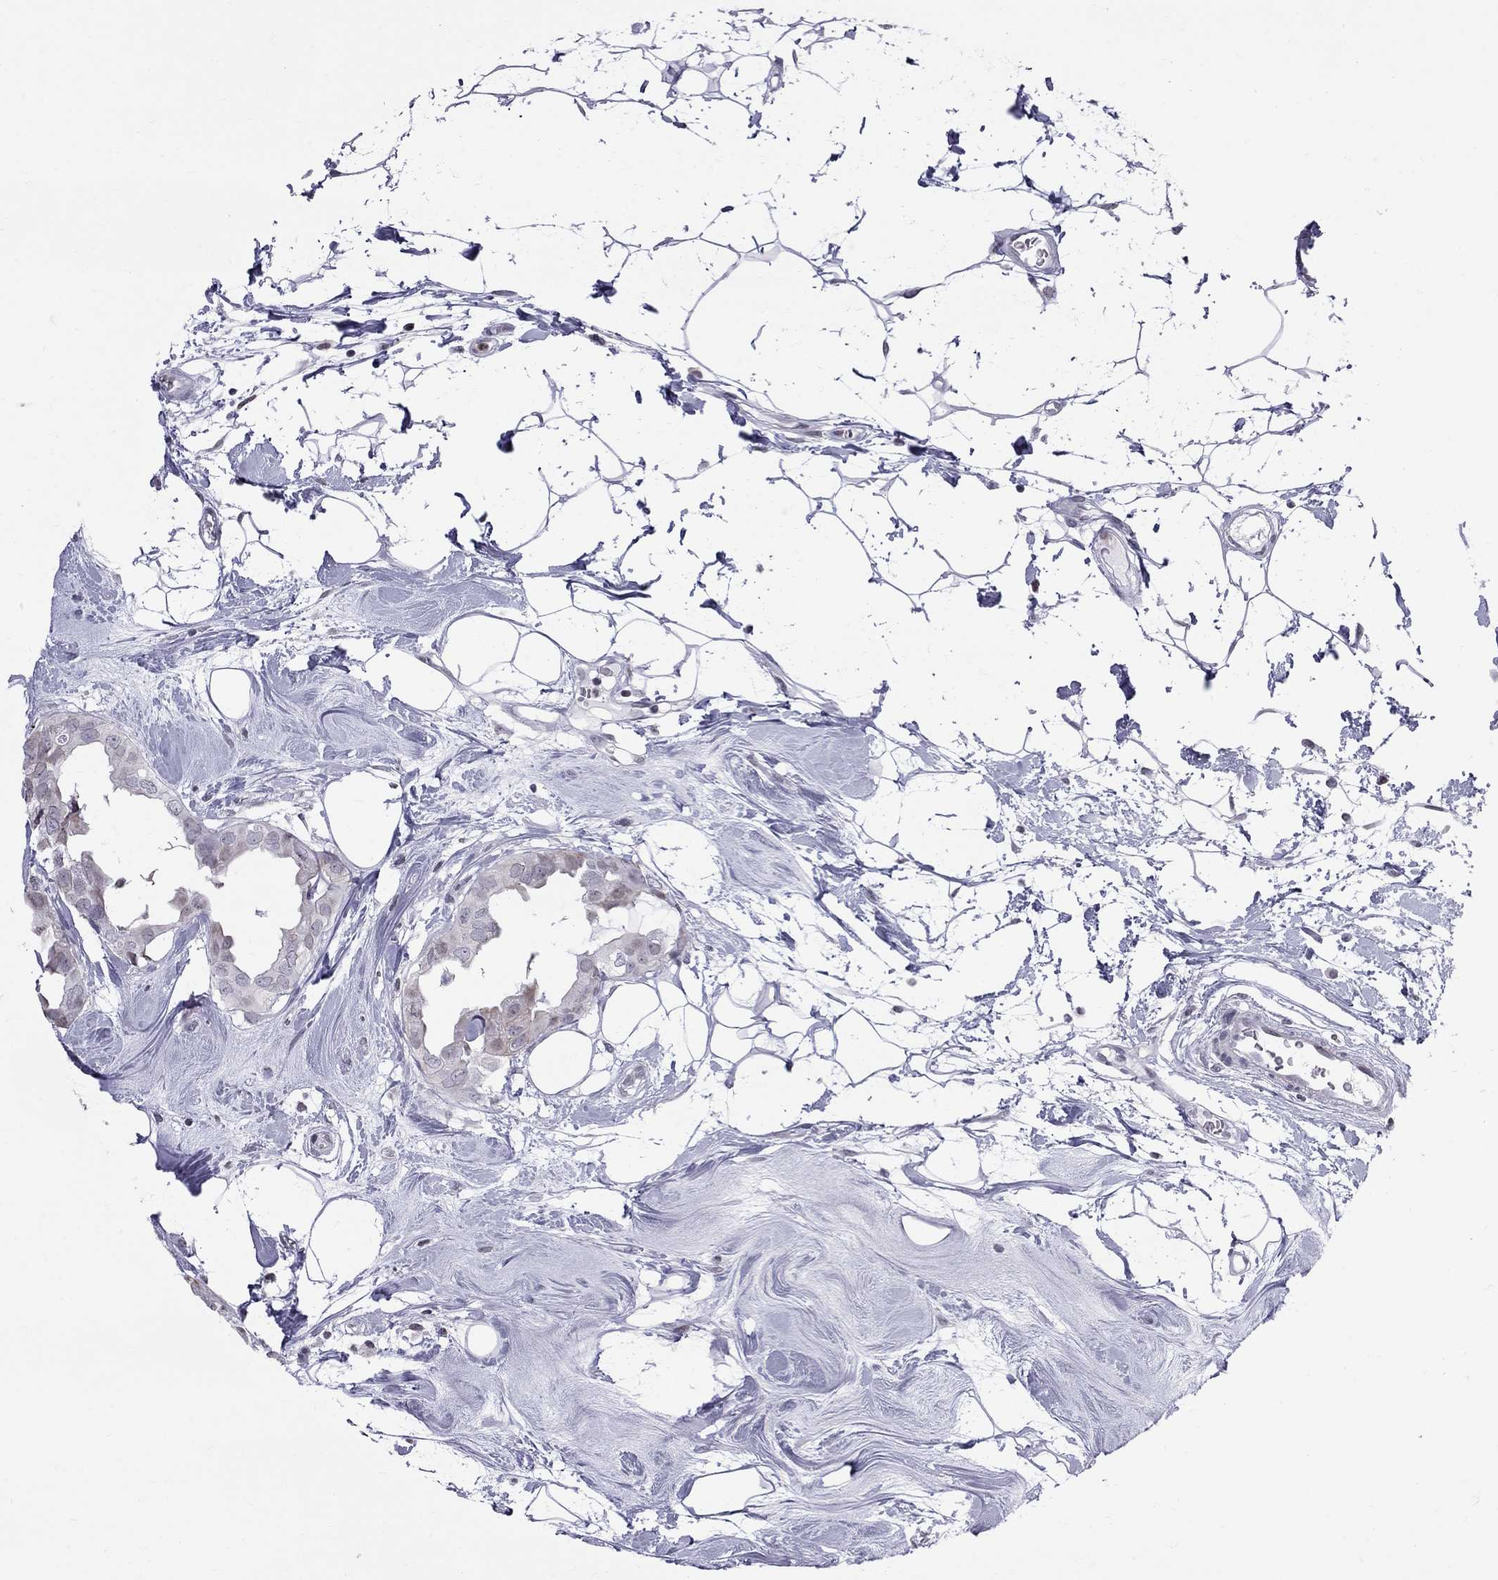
{"staining": {"intensity": "weak", "quantity": "<25%", "location": "cytoplasmic/membranous"}, "tissue": "breast cancer", "cell_type": "Tumor cells", "image_type": "cancer", "snomed": [{"axis": "morphology", "description": "Normal tissue, NOS"}, {"axis": "morphology", "description": "Duct carcinoma"}, {"axis": "topography", "description": "Breast"}], "caption": "The photomicrograph reveals no staining of tumor cells in breast cancer (intraductal carcinoma). (Brightfield microscopy of DAB immunohistochemistry (IHC) at high magnification).", "gene": "MUC15", "patient": {"sex": "female", "age": 40}}